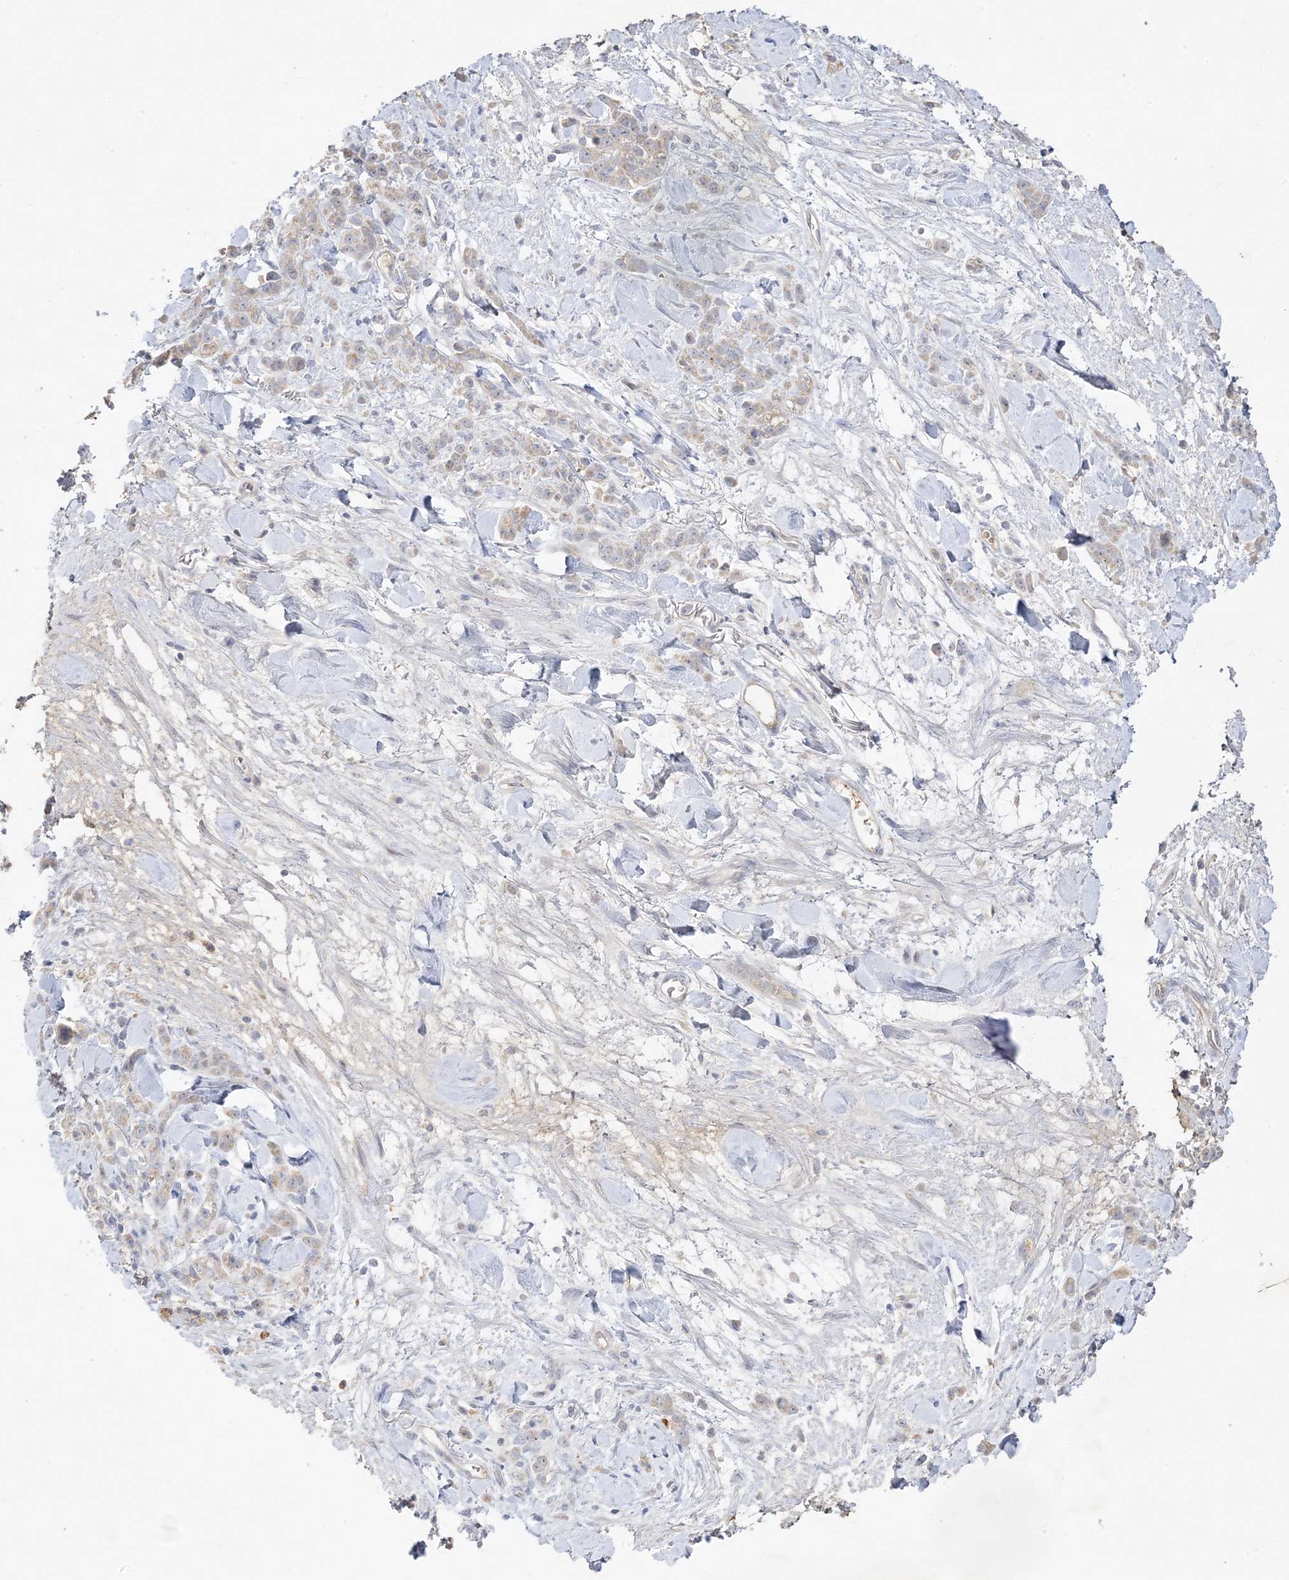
{"staining": {"intensity": "weak", "quantity": "<25%", "location": "cytoplasmic/membranous"}, "tissue": "stomach cancer", "cell_type": "Tumor cells", "image_type": "cancer", "snomed": [{"axis": "morphology", "description": "Normal tissue, NOS"}, {"axis": "morphology", "description": "Adenocarcinoma, NOS"}, {"axis": "topography", "description": "Stomach"}], "caption": "There is no significant expression in tumor cells of stomach adenocarcinoma.", "gene": "TRANK1", "patient": {"sex": "male", "age": 82}}